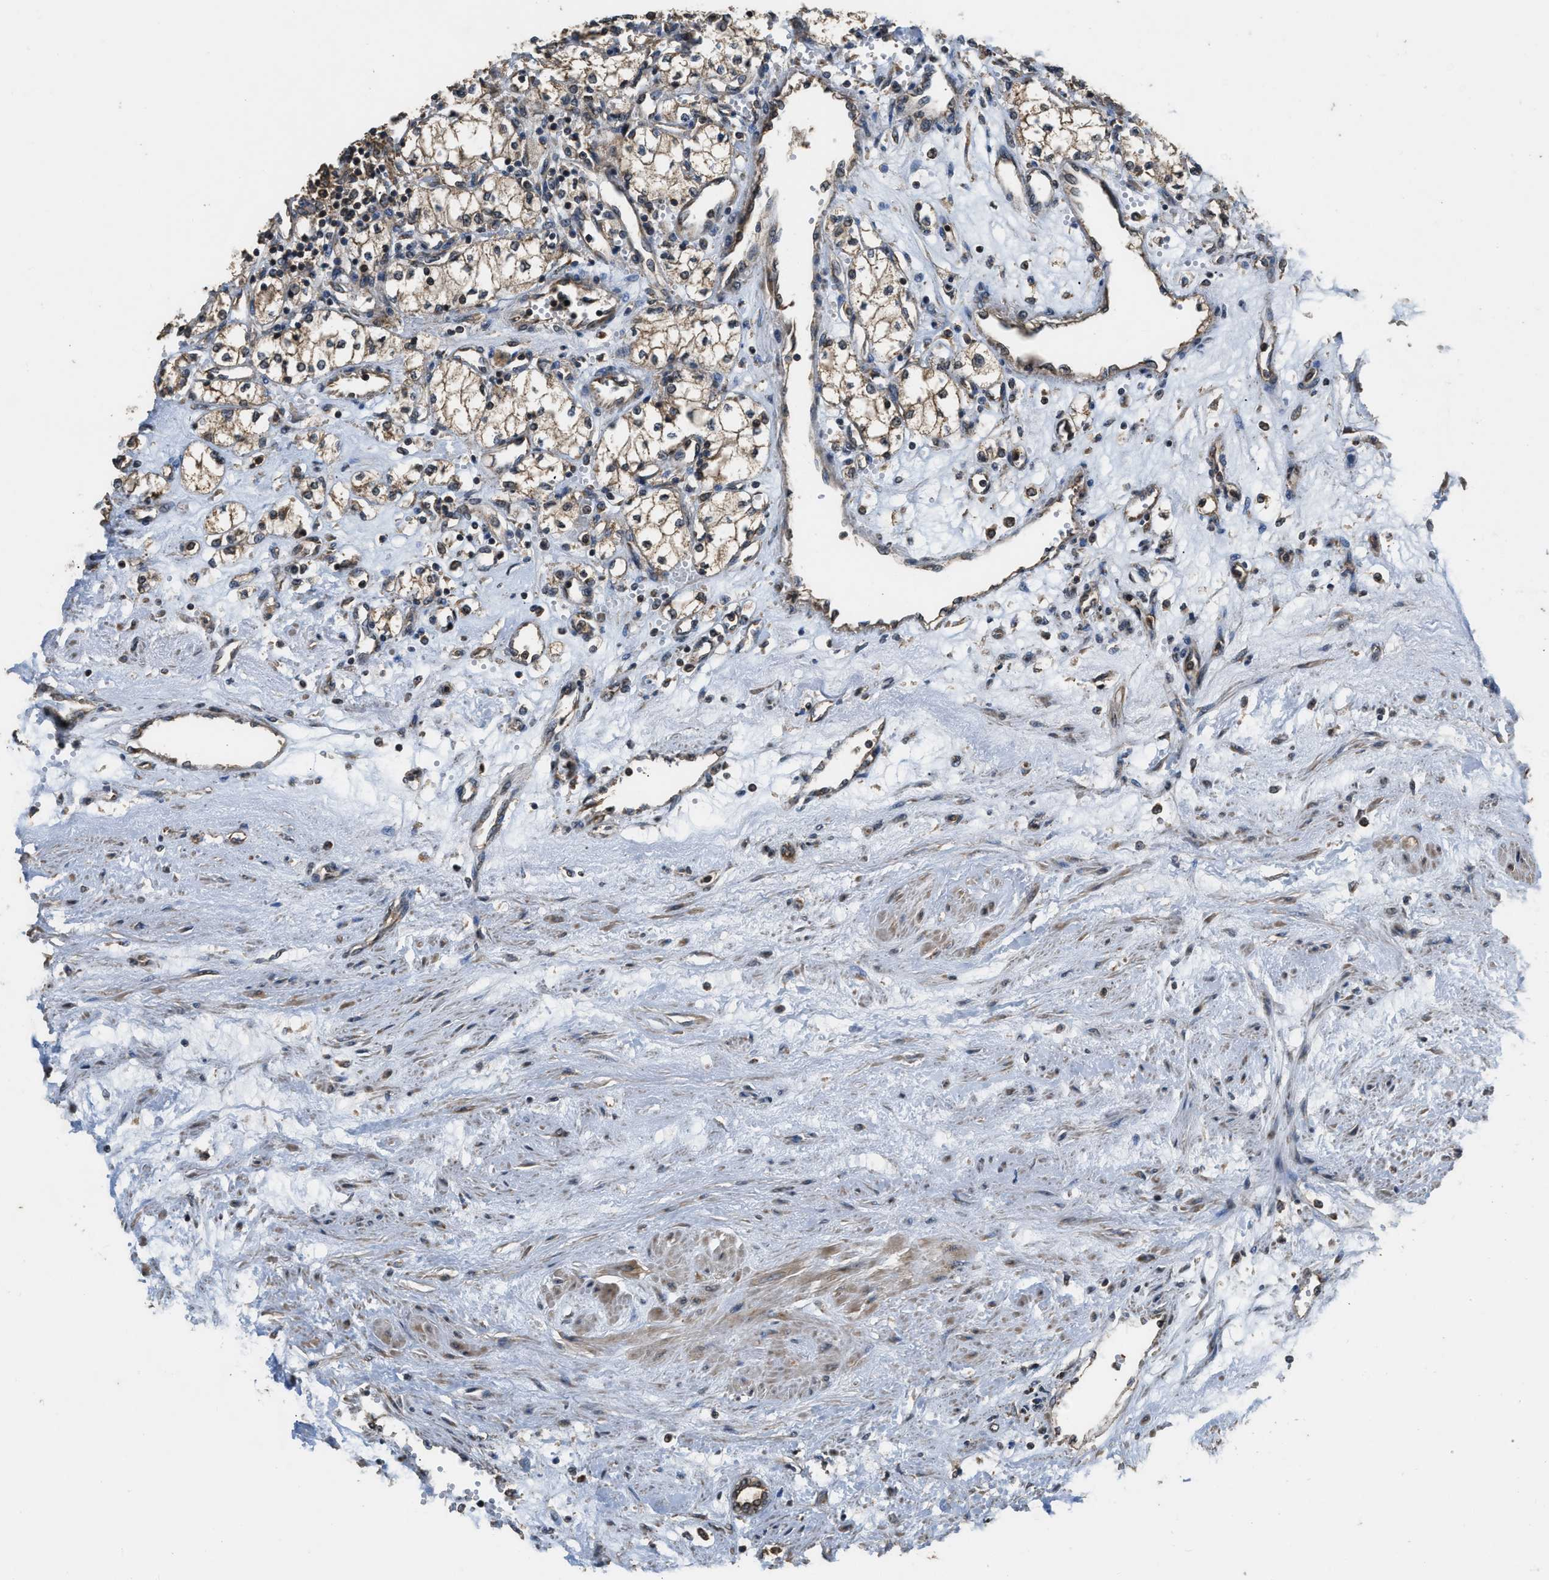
{"staining": {"intensity": "weak", "quantity": ">75%", "location": "cytoplasmic/membranous"}, "tissue": "renal cancer", "cell_type": "Tumor cells", "image_type": "cancer", "snomed": [{"axis": "morphology", "description": "Adenocarcinoma, NOS"}, {"axis": "topography", "description": "Kidney"}], "caption": "Human renal cancer stained with a protein marker exhibits weak staining in tumor cells.", "gene": "DENND6B", "patient": {"sex": "male", "age": 59}}